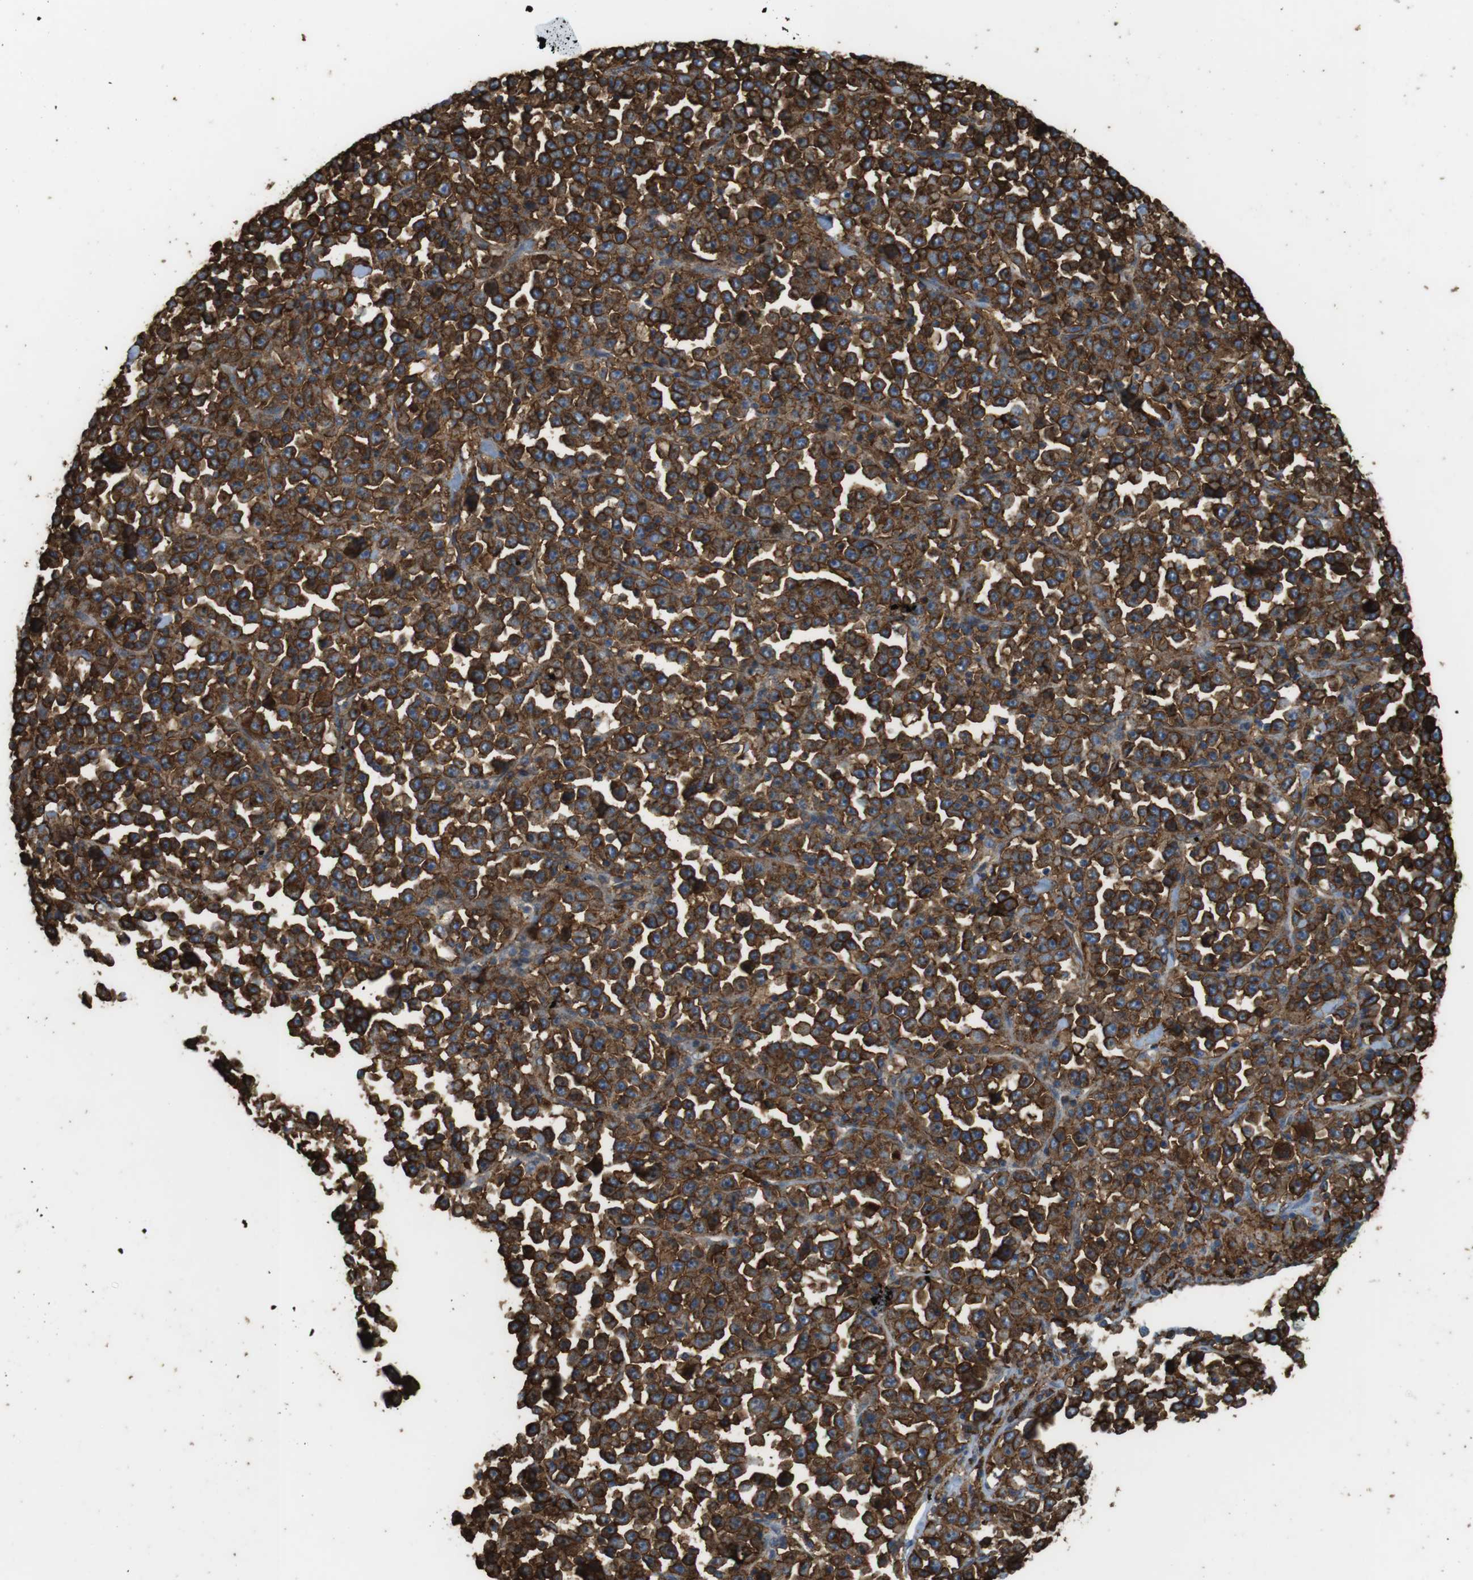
{"staining": {"intensity": "strong", "quantity": ">75%", "location": "cytoplasmic/membranous"}, "tissue": "stomach cancer", "cell_type": "Tumor cells", "image_type": "cancer", "snomed": [{"axis": "morphology", "description": "Normal tissue, NOS"}, {"axis": "morphology", "description": "Adenocarcinoma, NOS"}, {"axis": "topography", "description": "Stomach, upper"}, {"axis": "topography", "description": "Stomach"}], "caption": "Adenocarcinoma (stomach) stained with a protein marker displays strong staining in tumor cells.", "gene": "HLA-DRA", "patient": {"sex": "male", "age": 59}}